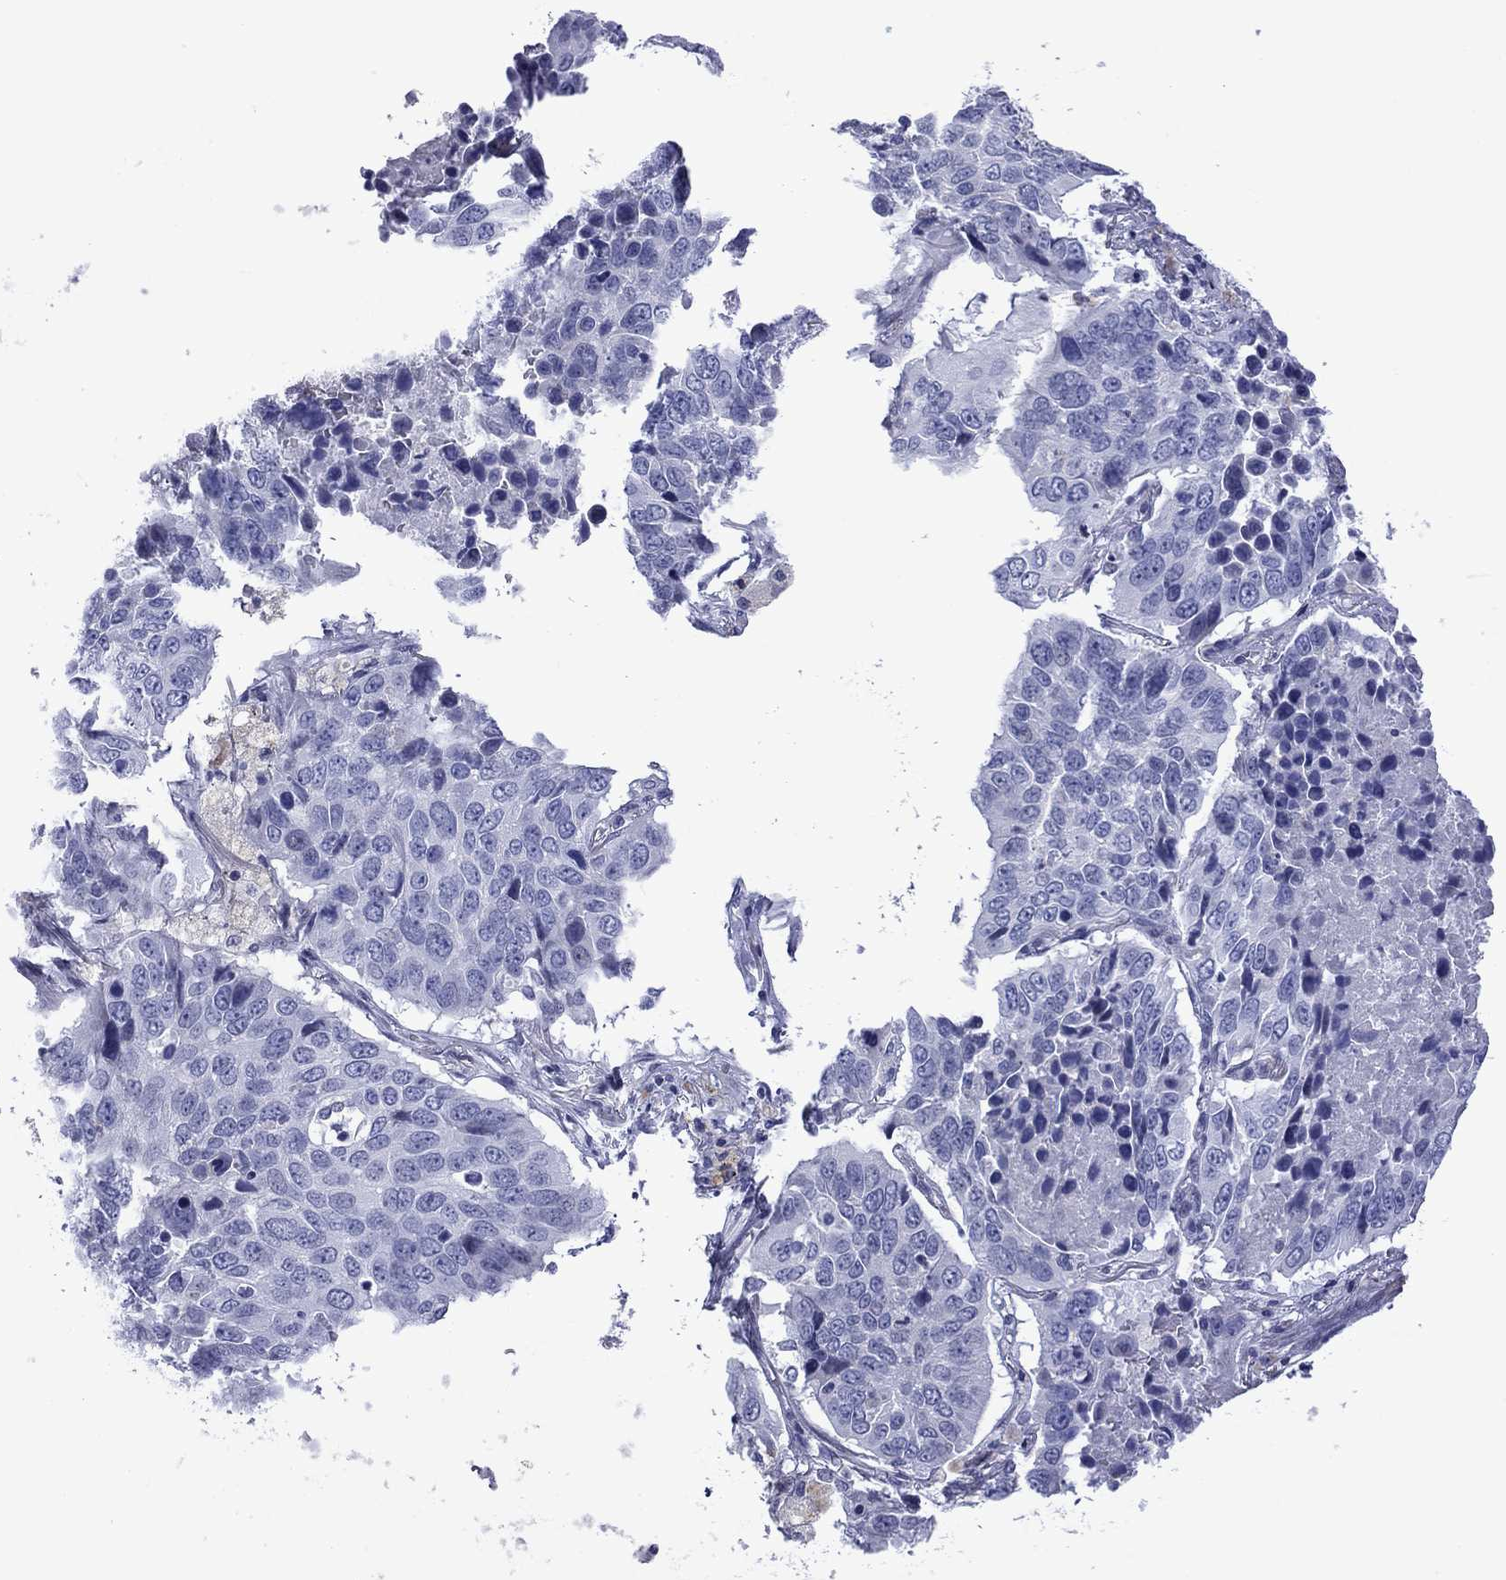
{"staining": {"intensity": "negative", "quantity": "none", "location": "none"}, "tissue": "lung cancer", "cell_type": "Tumor cells", "image_type": "cancer", "snomed": [{"axis": "morphology", "description": "Normal tissue, NOS"}, {"axis": "morphology", "description": "Squamous cell carcinoma, NOS"}, {"axis": "topography", "description": "Bronchus"}, {"axis": "topography", "description": "Lung"}], "caption": "Human lung squamous cell carcinoma stained for a protein using IHC displays no staining in tumor cells.", "gene": "PIWIL1", "patient": {"sex": "male", "age": 64}}